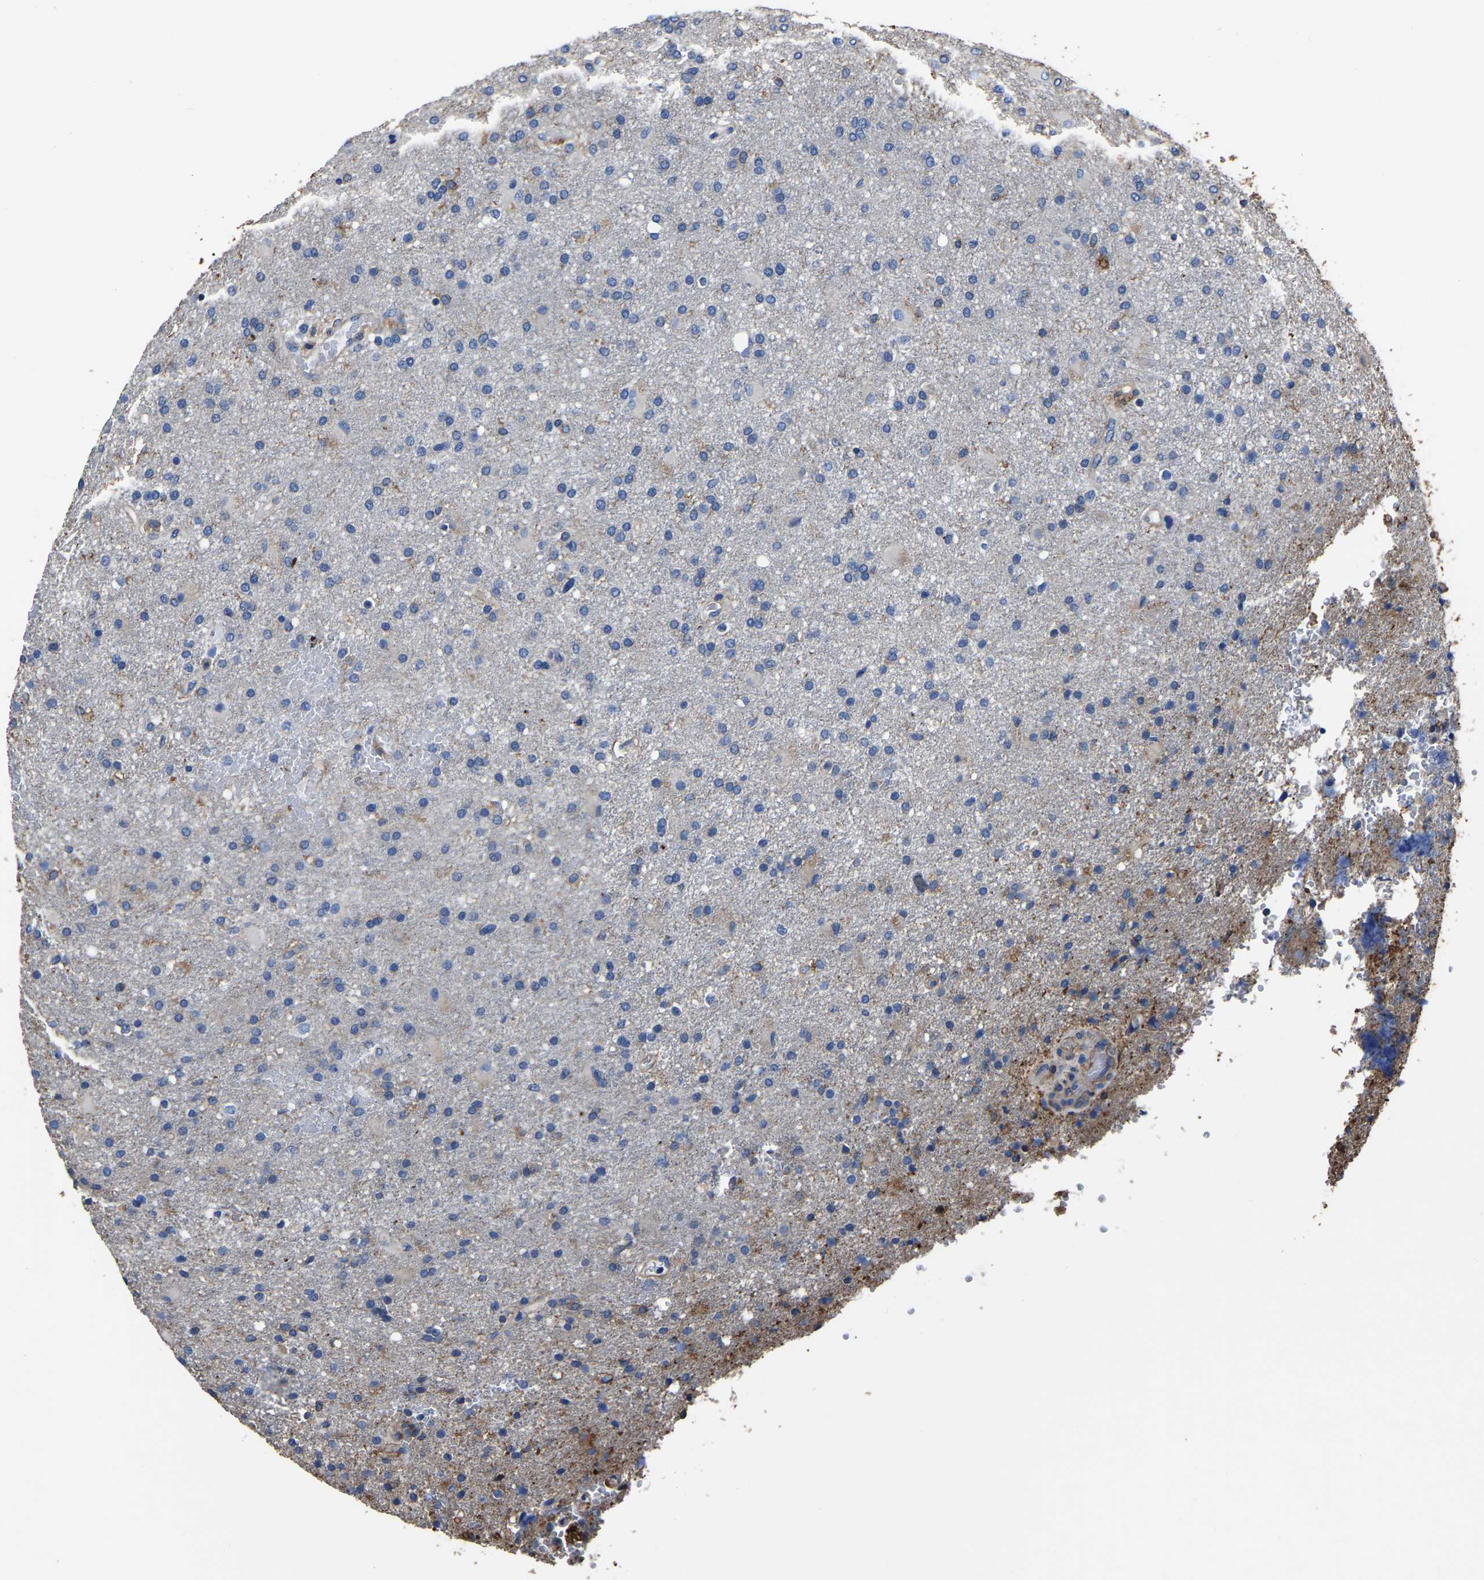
{"staining": {"intensity": "weak", "quantity": "<25%", "location": "cytoplasmic/membranous"}, "tissue": "glioma", "cell_type": "Tumor cells", "image_type": "cancer", "snomed": [{"axis": "morphology", "description": "Glioma, malignant, High grade"}, {"axis": "topography", "description": "Brain"}], "caption": "Tumor cells are negative for protein expression in human glioma.", "gene": "ARMT1", "patient": {"sex": "male", "age": 72}}